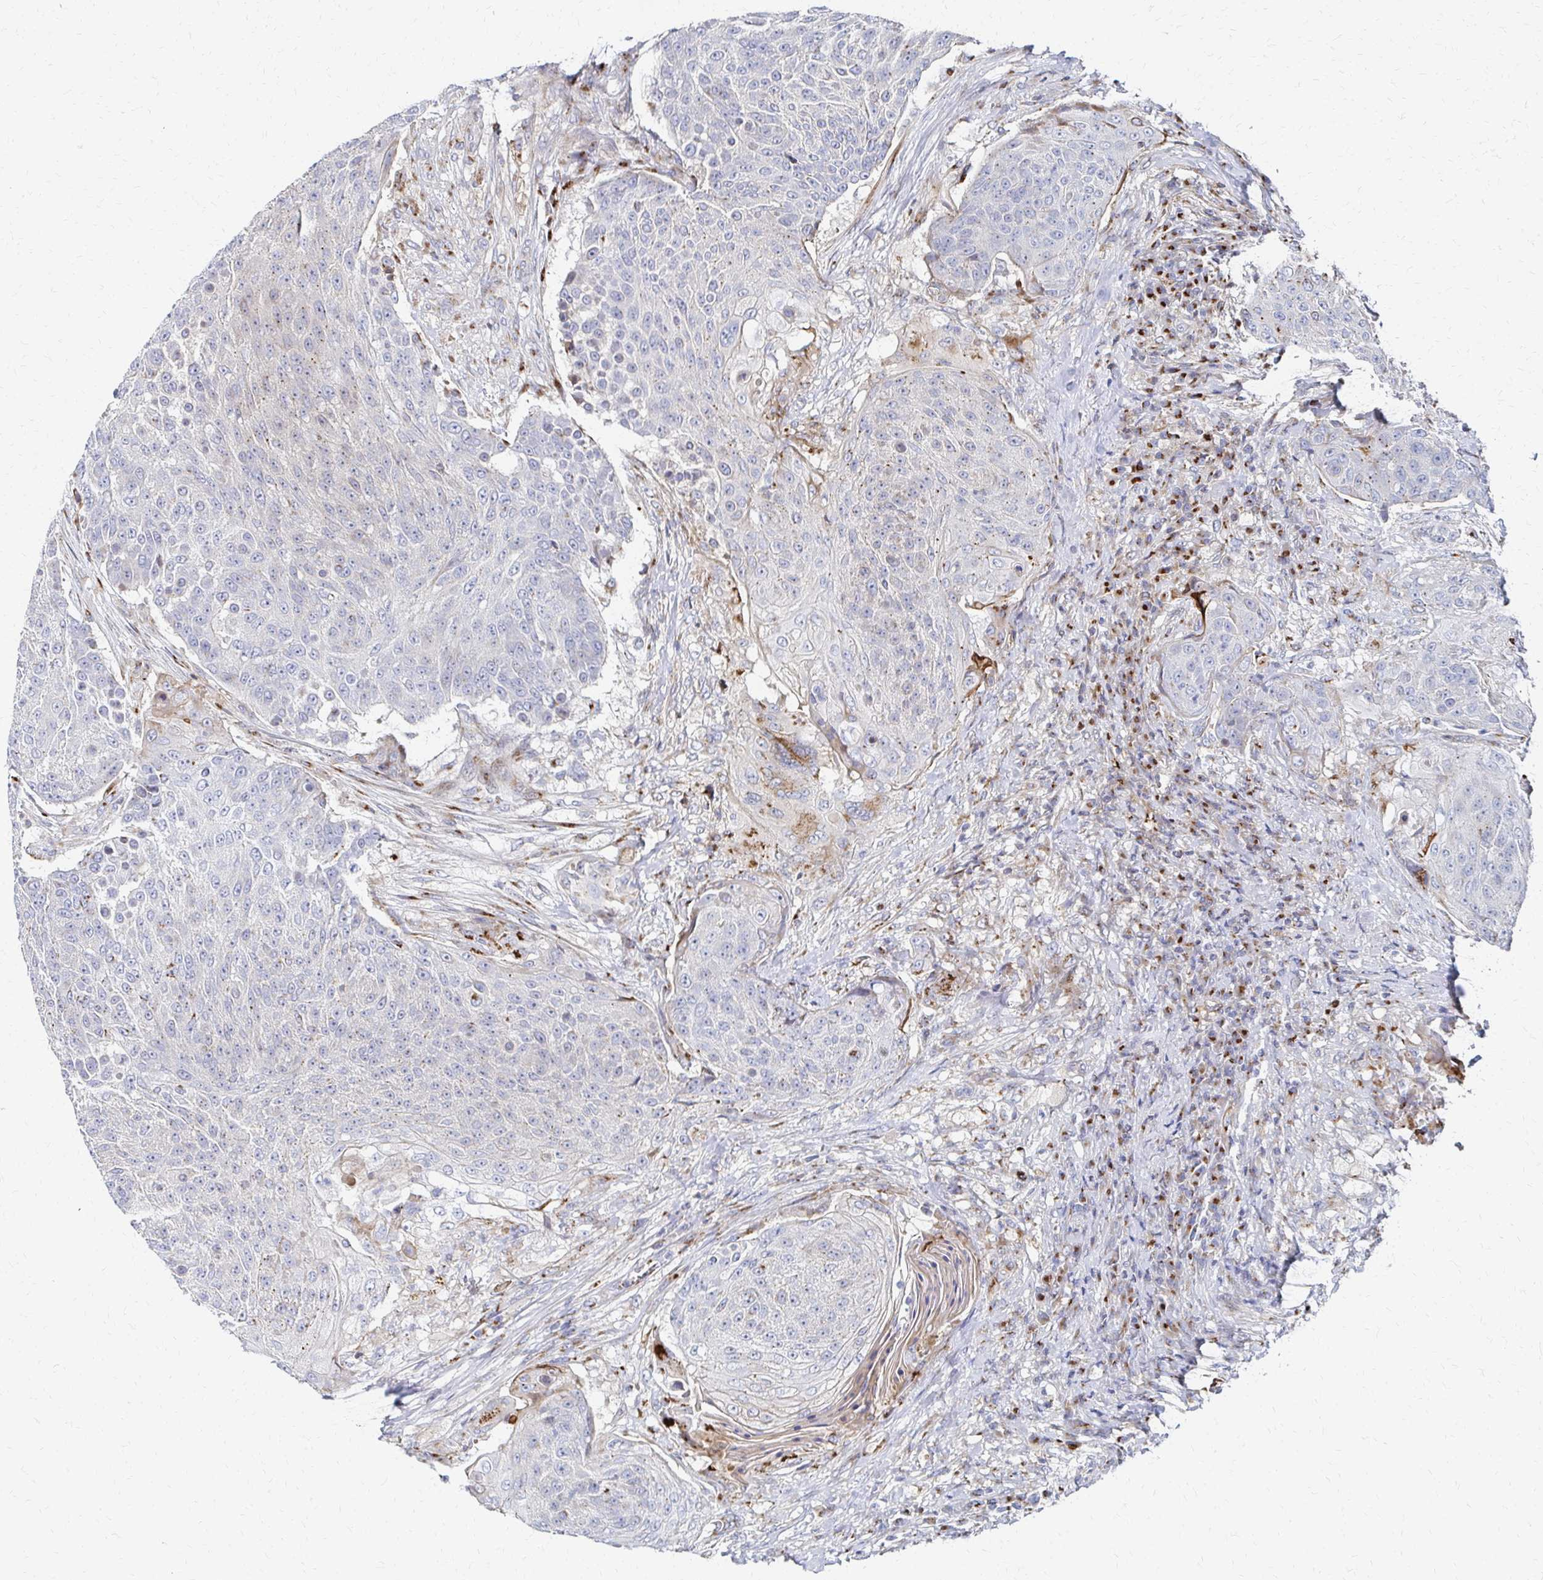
{"staining": {"intensity": "negative", "quantity": "none", "location": "none"}, "tissue": "urothelial cancer", "cell_type": "Tumor cells", "image_type": "cancer", "snomed": [{"axis": "morphology", "description": "Urothelial carcinoma, High grade"}, {"axis": "topography", "description": "Urinary bladder"}], "caption": "Immunohistochemical staining of urothelial carcinoma (high-grade) reveals no significant positivity in tumor cells.", "gene": "MAN1A1", "patient": {"sex": "female", "age": 63}}